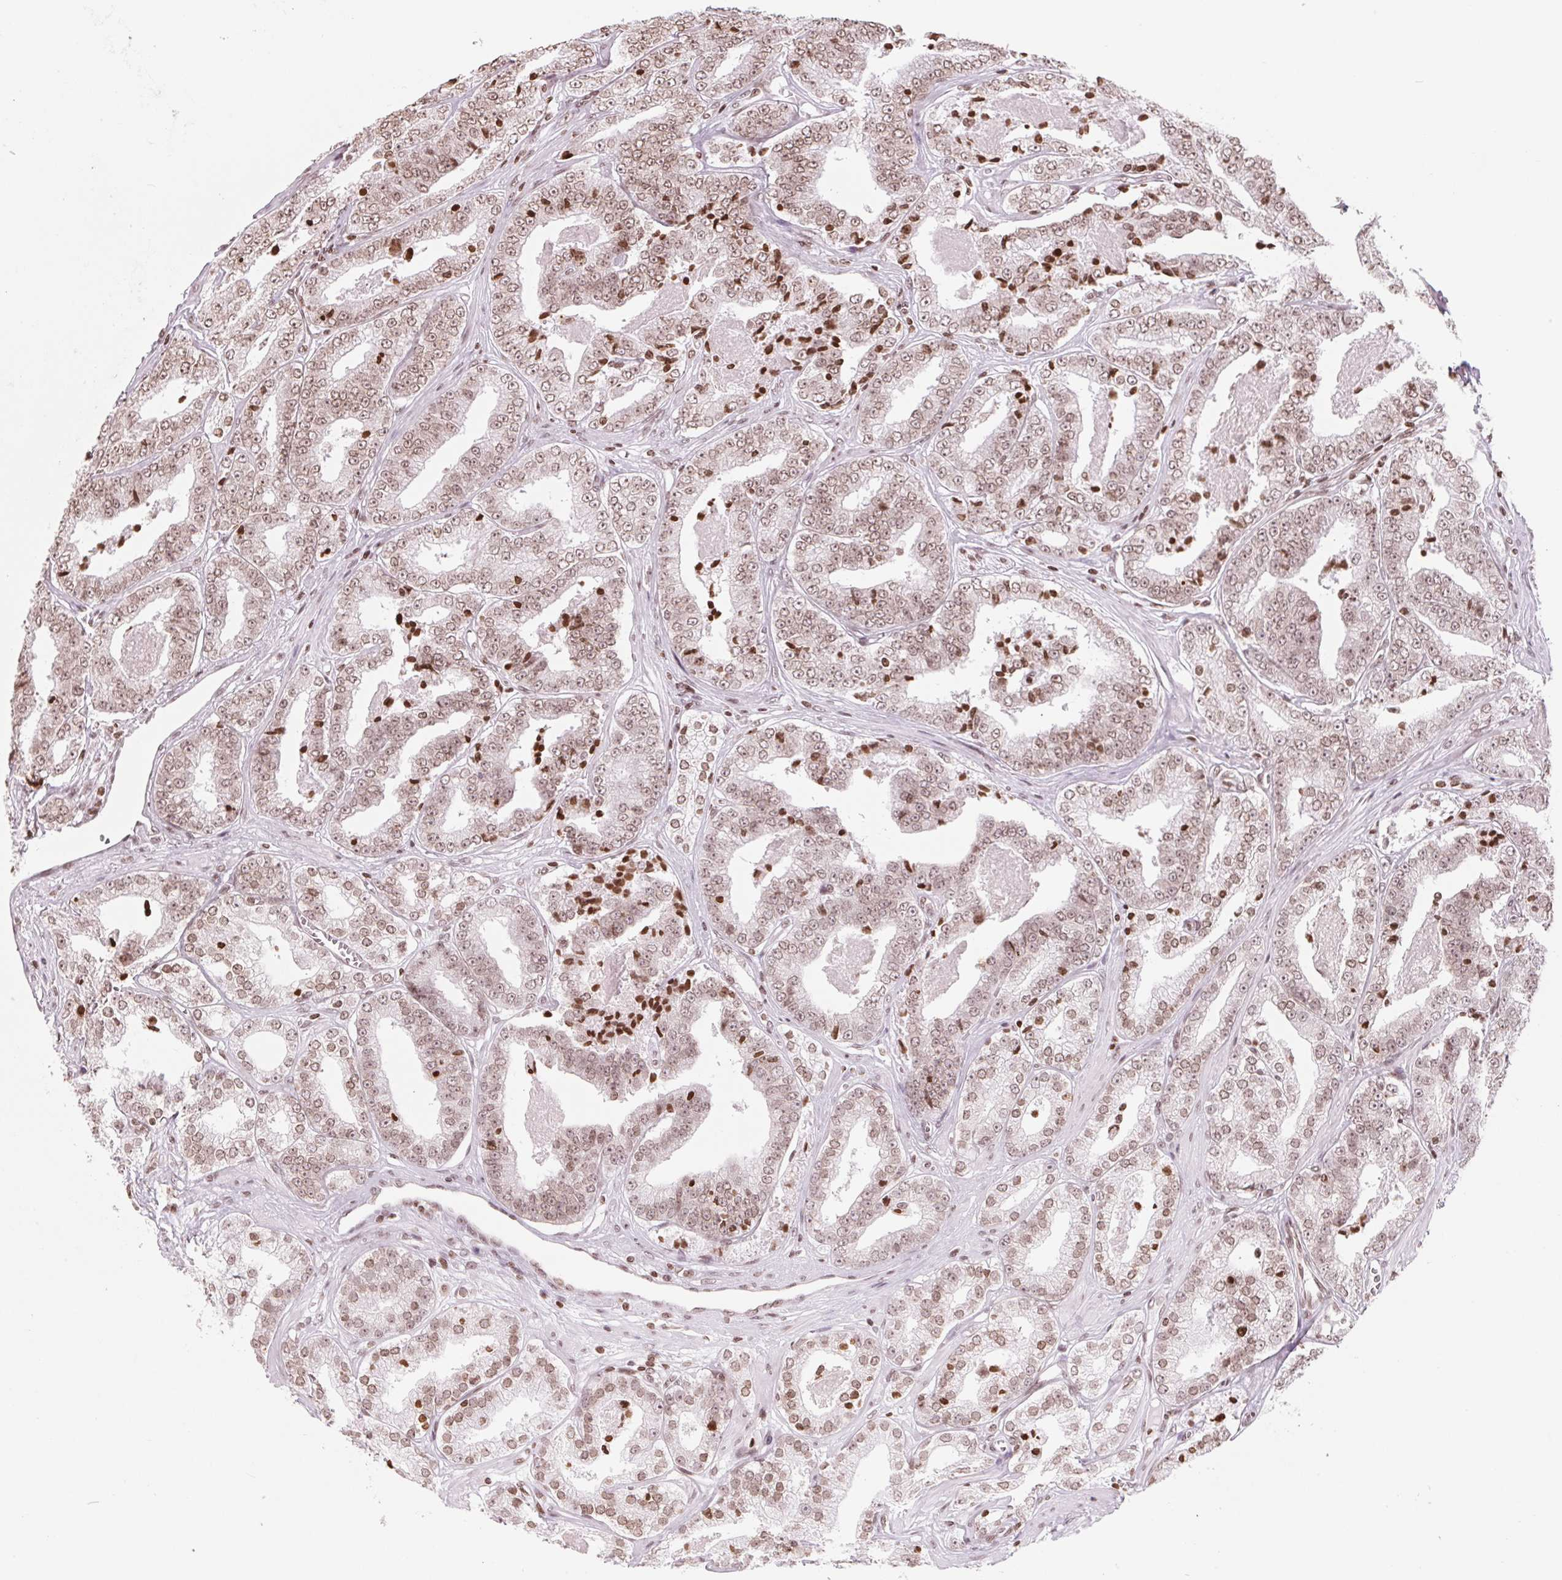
{"staining": {"intensity": "moderate", "quantity": ">75%", "location": "cytoplasmic/membranous,nuclear"}, "tissue": "prostate cancer", "cell_type": "Tumor cells", "image_type": "cancer", "snomed": [{"axis": "morphology", "description": "Adenocarcinoma, Low grade"}, {"axis": "topography", "description": "Prostate"}], "caption": "Moderate cytoplasmic/membranous and nuclear protein expression is present in about >75% of tumor cells in prostate cancer.", "gene": "SMIM12", "patient": {"sex": "male", "age": 60}}